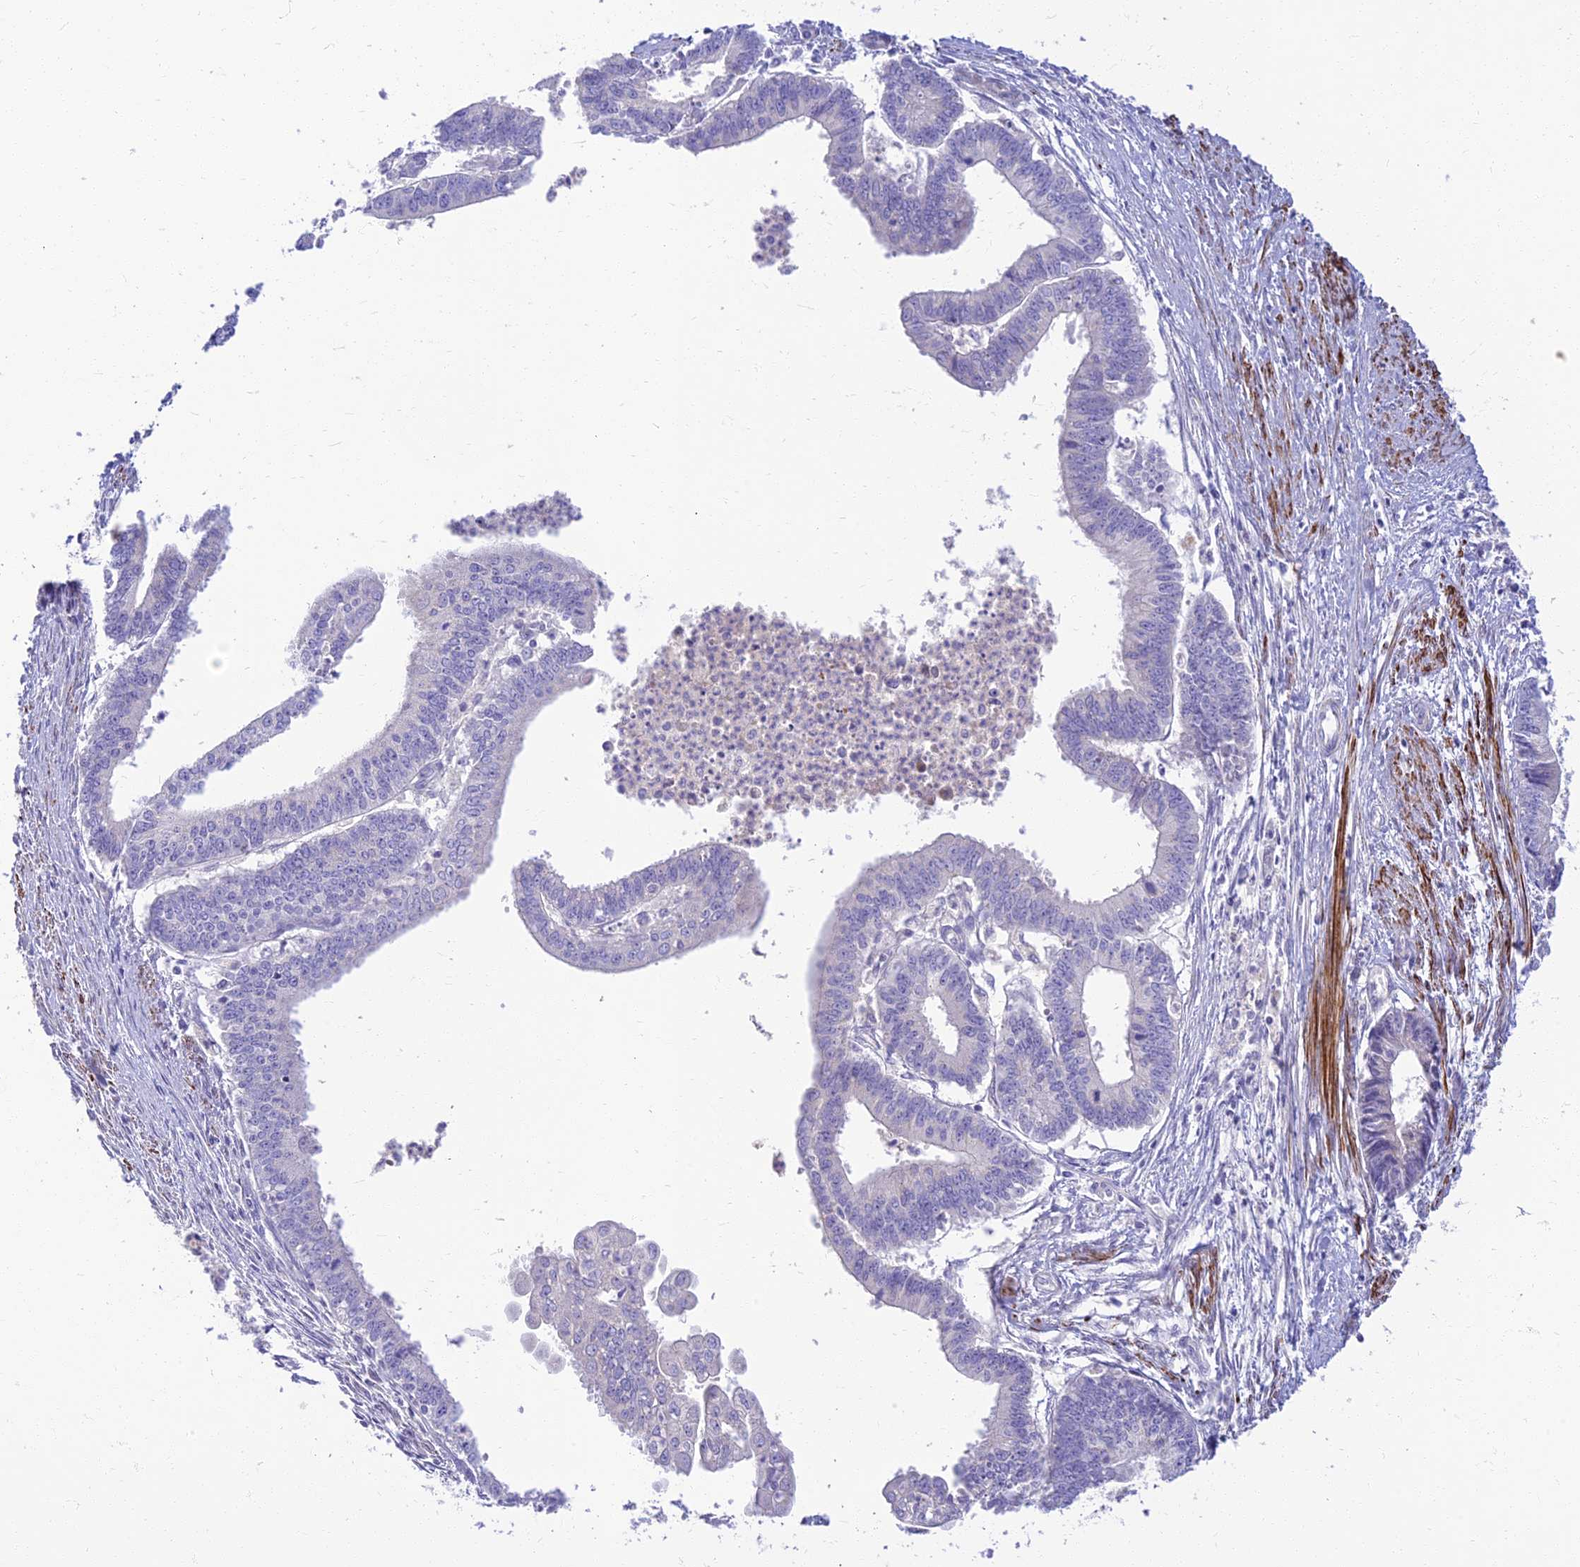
{"staining": {"intensity": "negative", "quantity": "none", "location": "none"}, "tissue": "endometrial cancer", "cell_type": "Tumor cells", "image_type": "cancer", "snomed": [{"axis": "morphology", "description": "Adenocarcinoma, NOS"}, {"axis": "topography", "description": "Endometrium"}], "caption": "An IHC photomicrograph of adenocarcinoma (endometrial) is shown. There is no staining in tumor cells of adenocarcinoma (endometrial).", "gene": "CLIP4", "patient": {"sex": "female", "age": 73}}